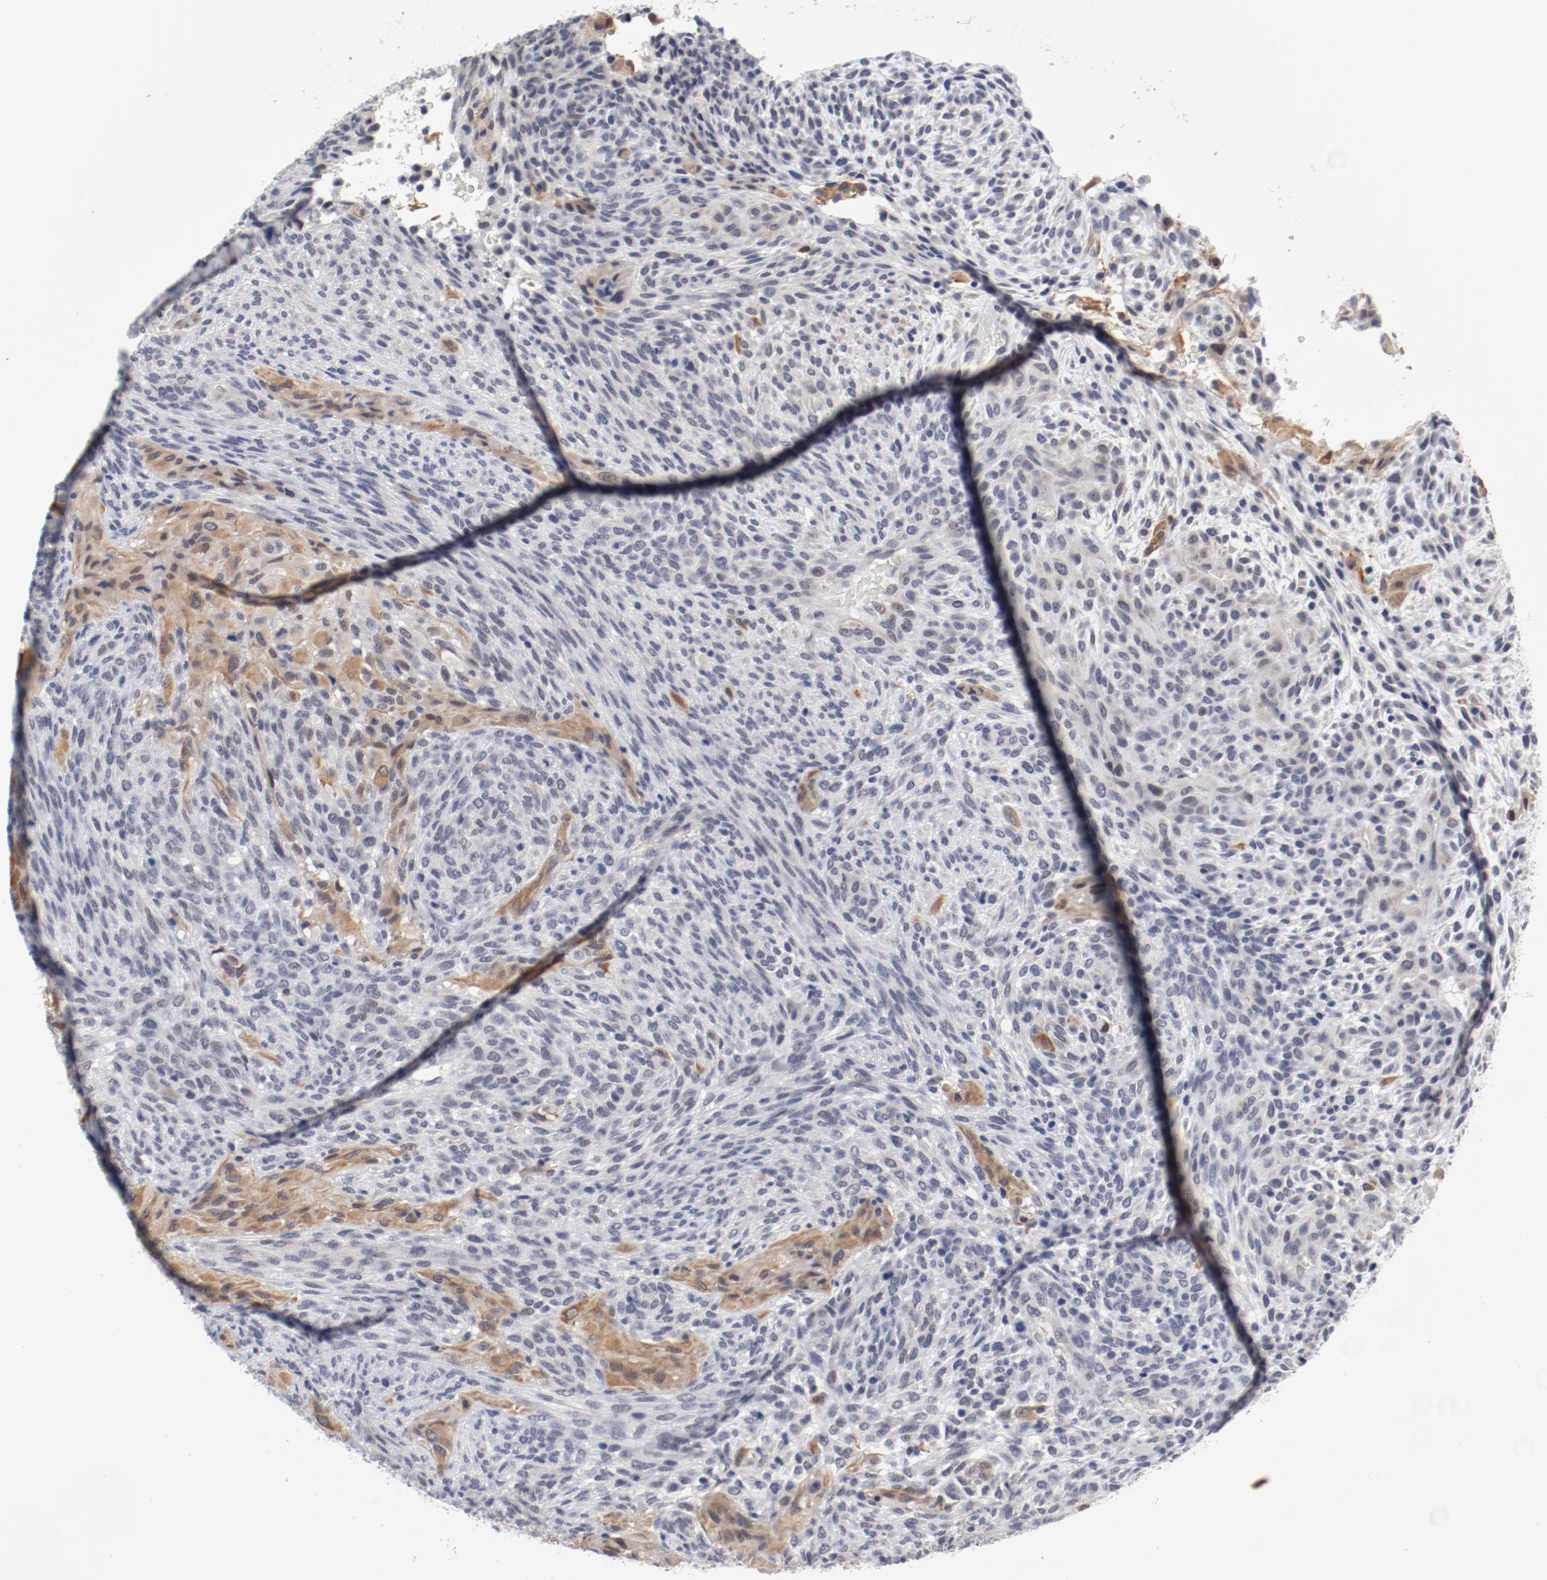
{"staining": {"intensity": "negative", "quantity": "none", "location": "none"}, "tissue": "glioma", "cell_type": "Tumor cells", "image_type": "cancer", "snomed": [{"axis": "morphology", "description": "Glioma, malignant, High grade"}, {"axis": "topography", "description": "Cerebral cortex"}], "caption": "Tumor cells are negative for brown protein staining in glioma.", "gene": "ANKLE2", "patient": {"sex": "female", "age": 55}}